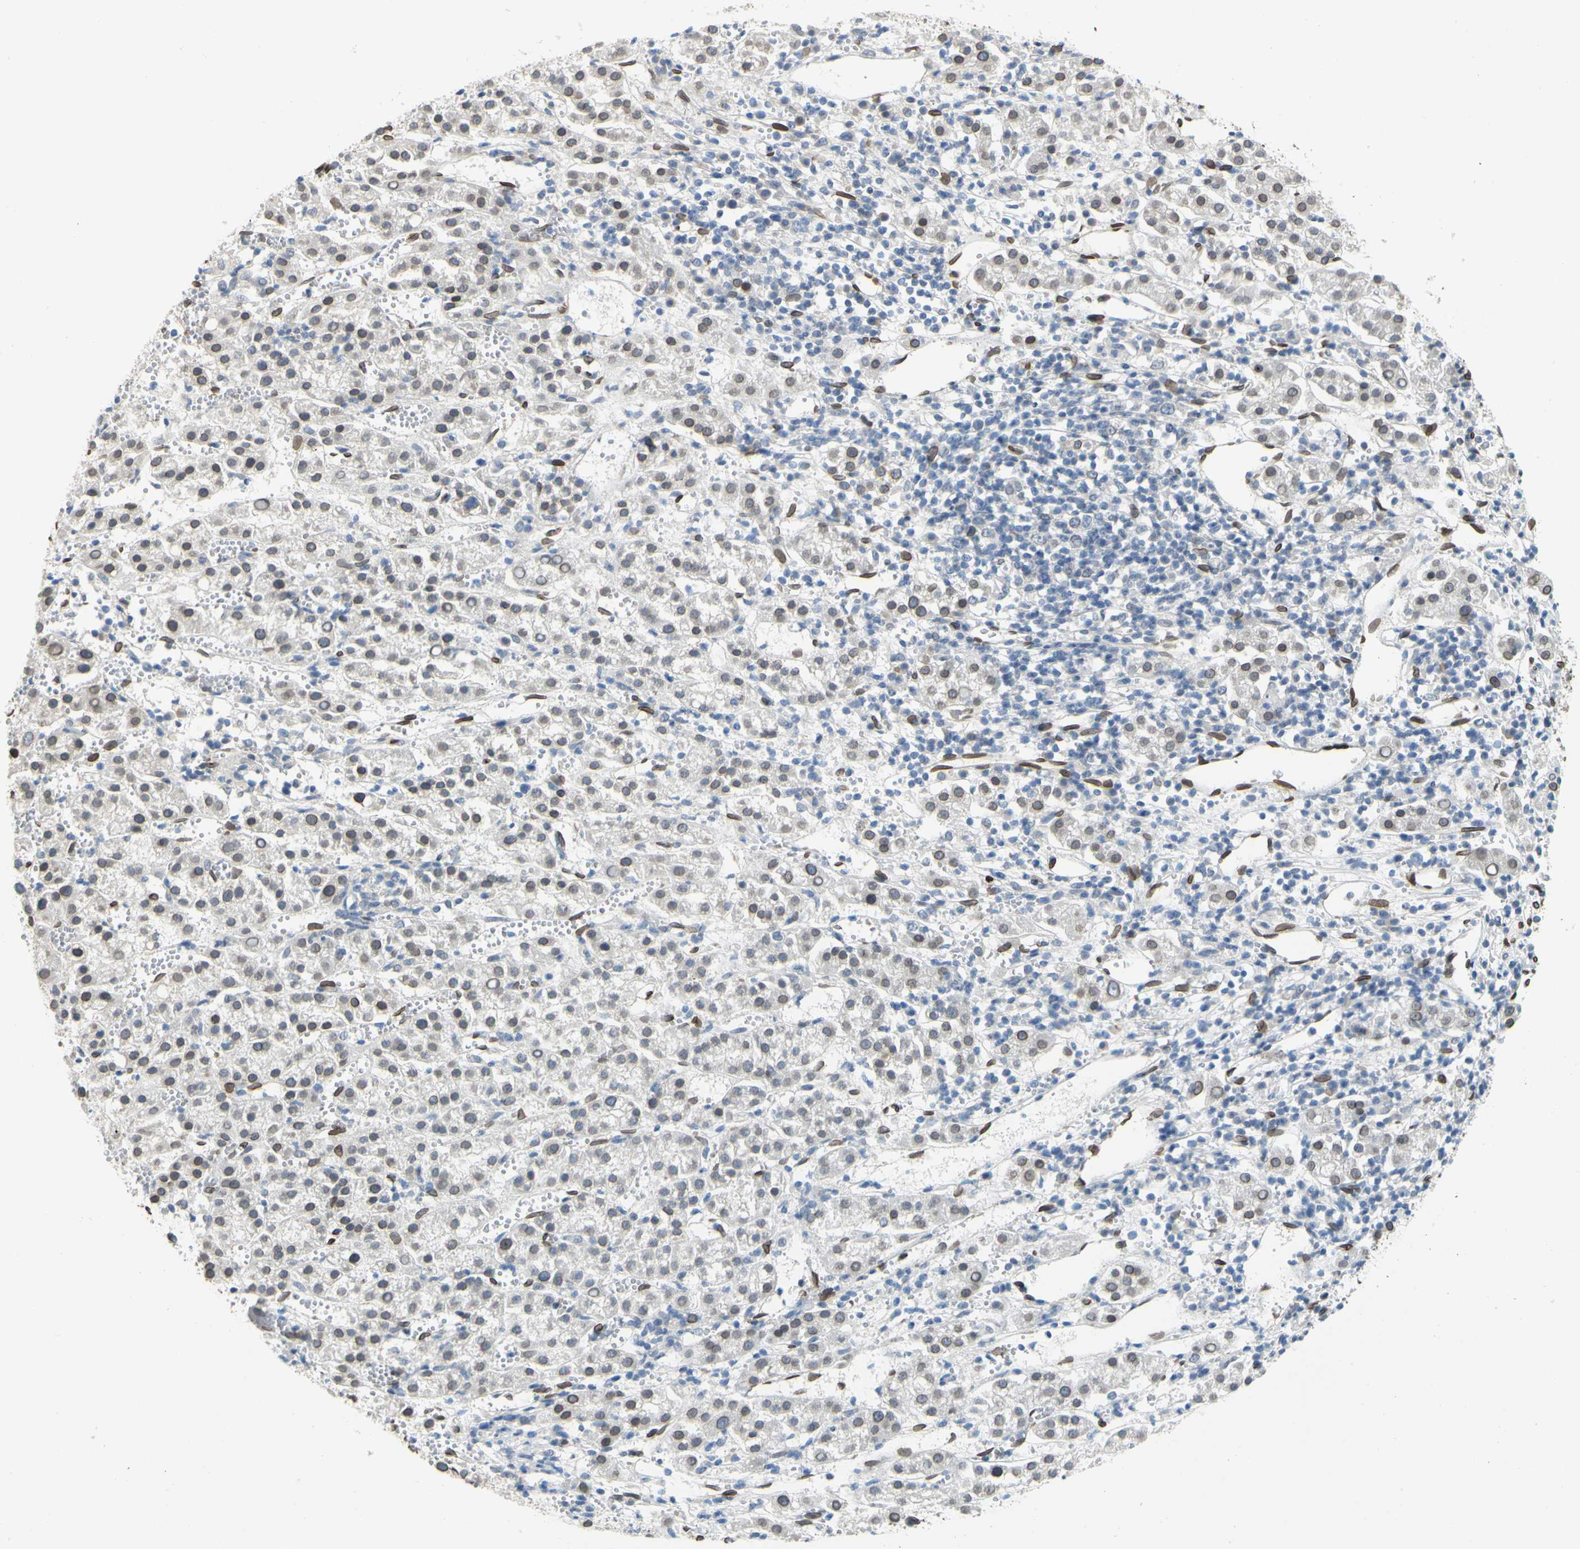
{"staining": {"intensity": "moderate", "quantity": "<25%", "location": "cytoplasmic/membranous,nuclear"}, "tissue": "liver cancer", "cell_type": "Tumor cells", "image_type": "cancer", "snomed": [{"axis": "morphology", "description": "Carcinoma, Hepatocellular, NOS"}, {"axis": "topography", "description": "Liver"}], "caption": "A high-resolution image shows IHC staining of hepatocellular carcinoma (liver), which exhibits moderate cytoplasmic/membranous and nuclear staining in approximately <25% of tumor cells.", "gene": "SUN1", "patient": {"sex": "female", "age": 58}}